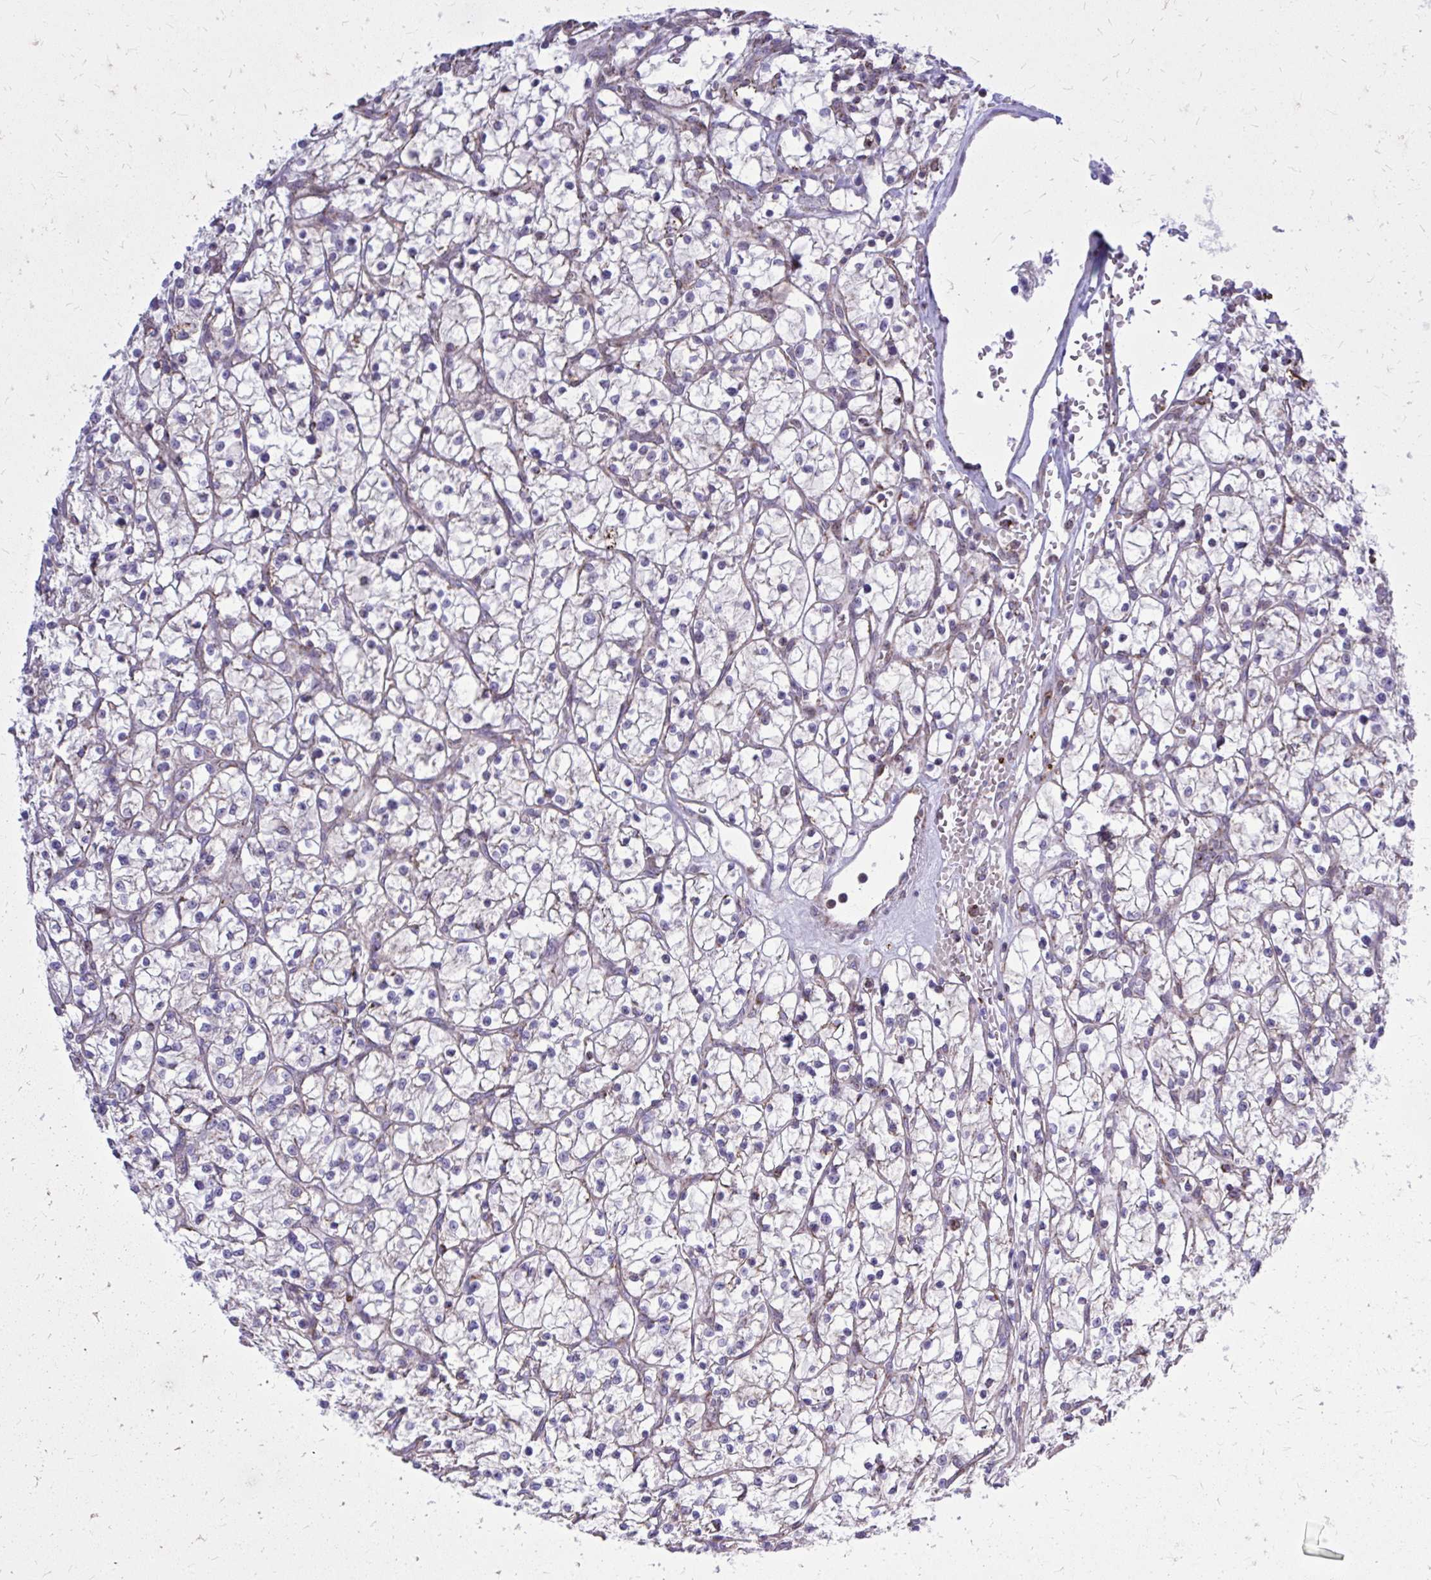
{"staining": {"intensity": "weak", "quantity": "<25%", "location": "cytoplasmic/membranous"}, "tissue": "renal cancer", "cell_type": "Tumor cells", "image_type": "cancer", "snomed": [{"axis": "morphology", "description": "Adenocarcinoma, NOS"}, {"axis": "topography", "description": "Kidney"}], "caption": "Protein analysis of renal adenocarcinoma displays no significant positivity in tumor cells.", "gene": "ZNF362", "patient": {"sex": "female", "age": 64}}